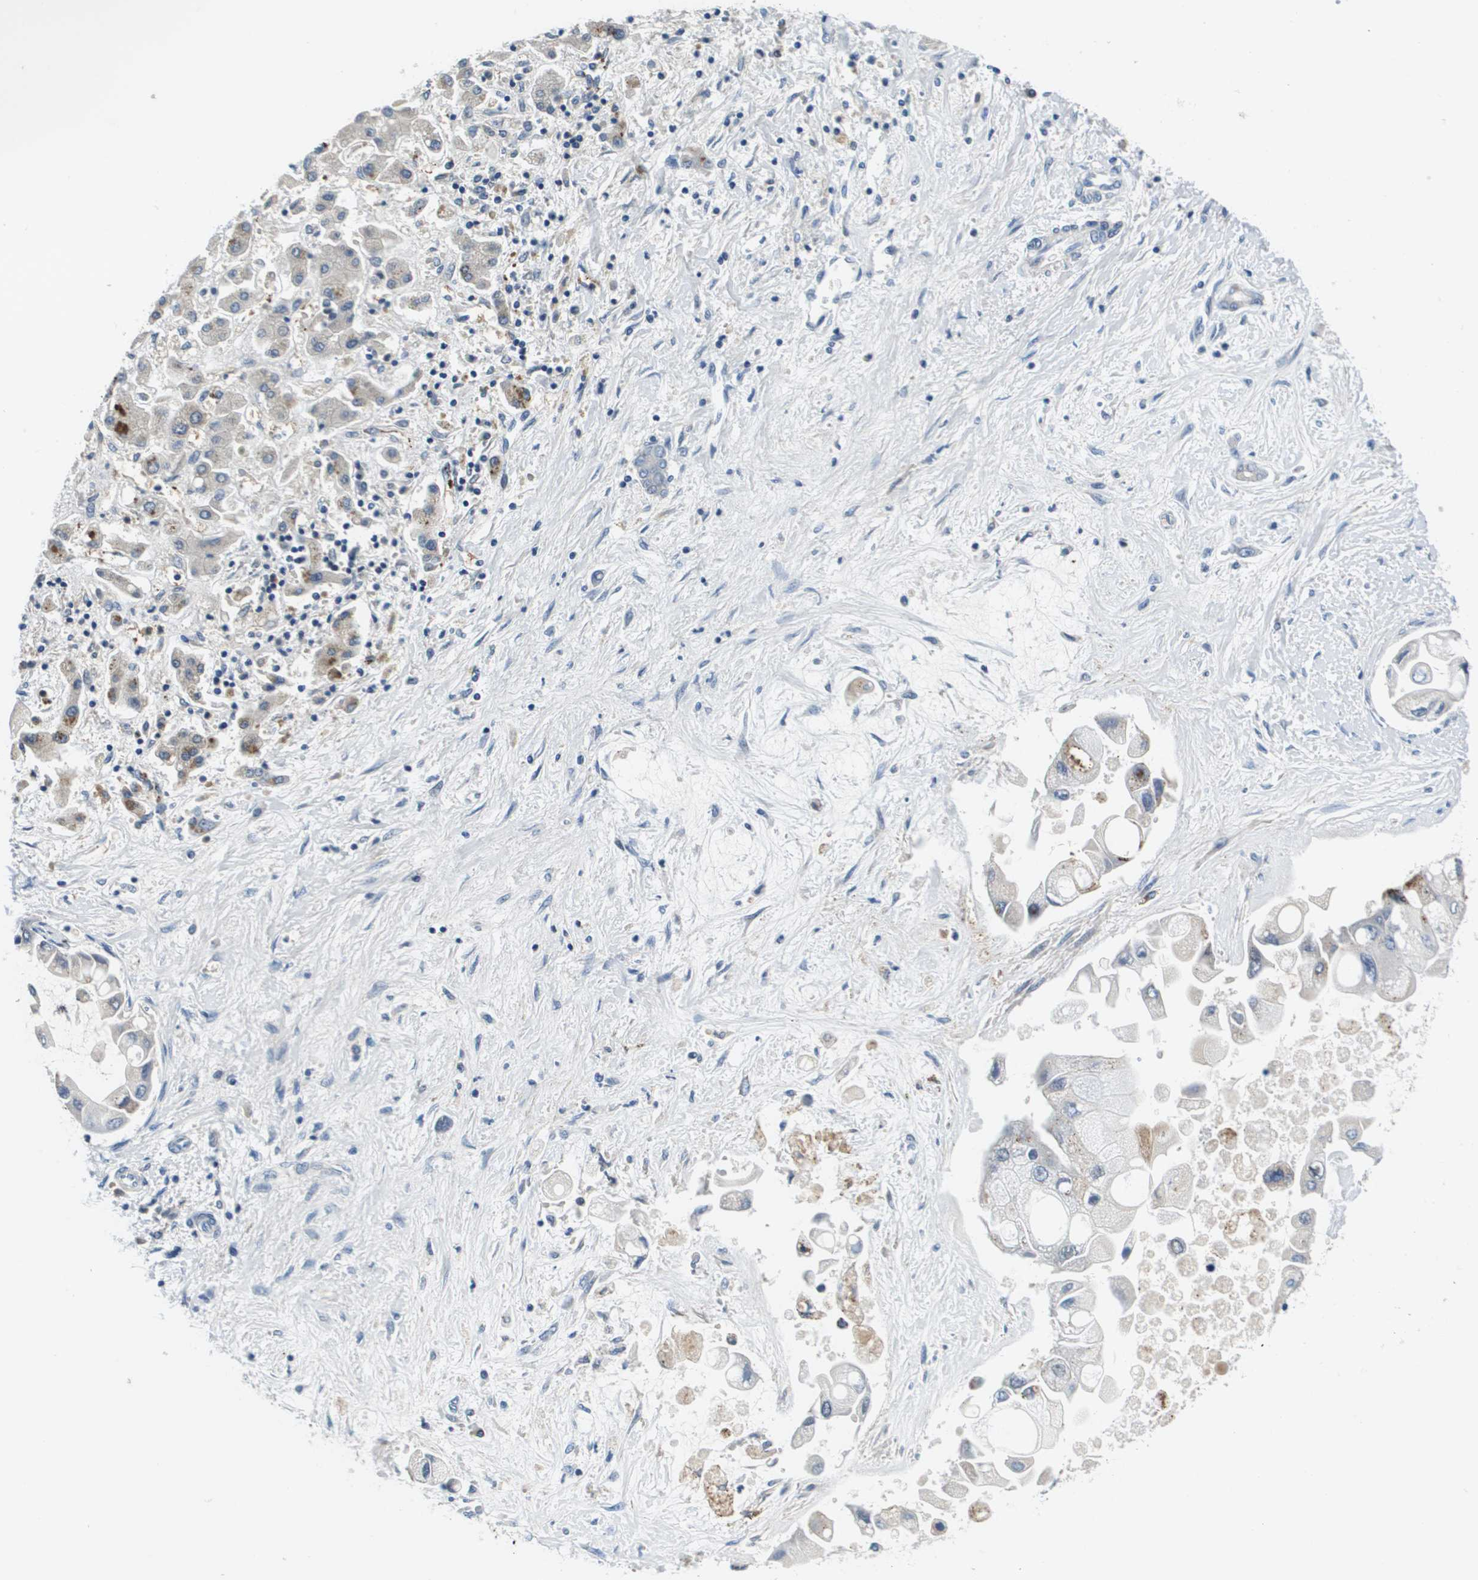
{"staining": {"intensity": "negative", "quantity": "none", "location": "none"}, "tissue": "liver cancer", "cell_type": "Tumor cells", "image_type": "cancer", "snomed": [{"axis": "morphology", "description": "Cholangiocarcinoma"}, {"axis": "topography", "description": "Liver"}], "caption": "High power microscopy photomicrograph of an IHC photomicrograph of liver cholangiocarcinoma, revealing no significant staining in tumor cells.", "gene": "KCNQ5", "patient": {"sex": "male", "age": 50}}